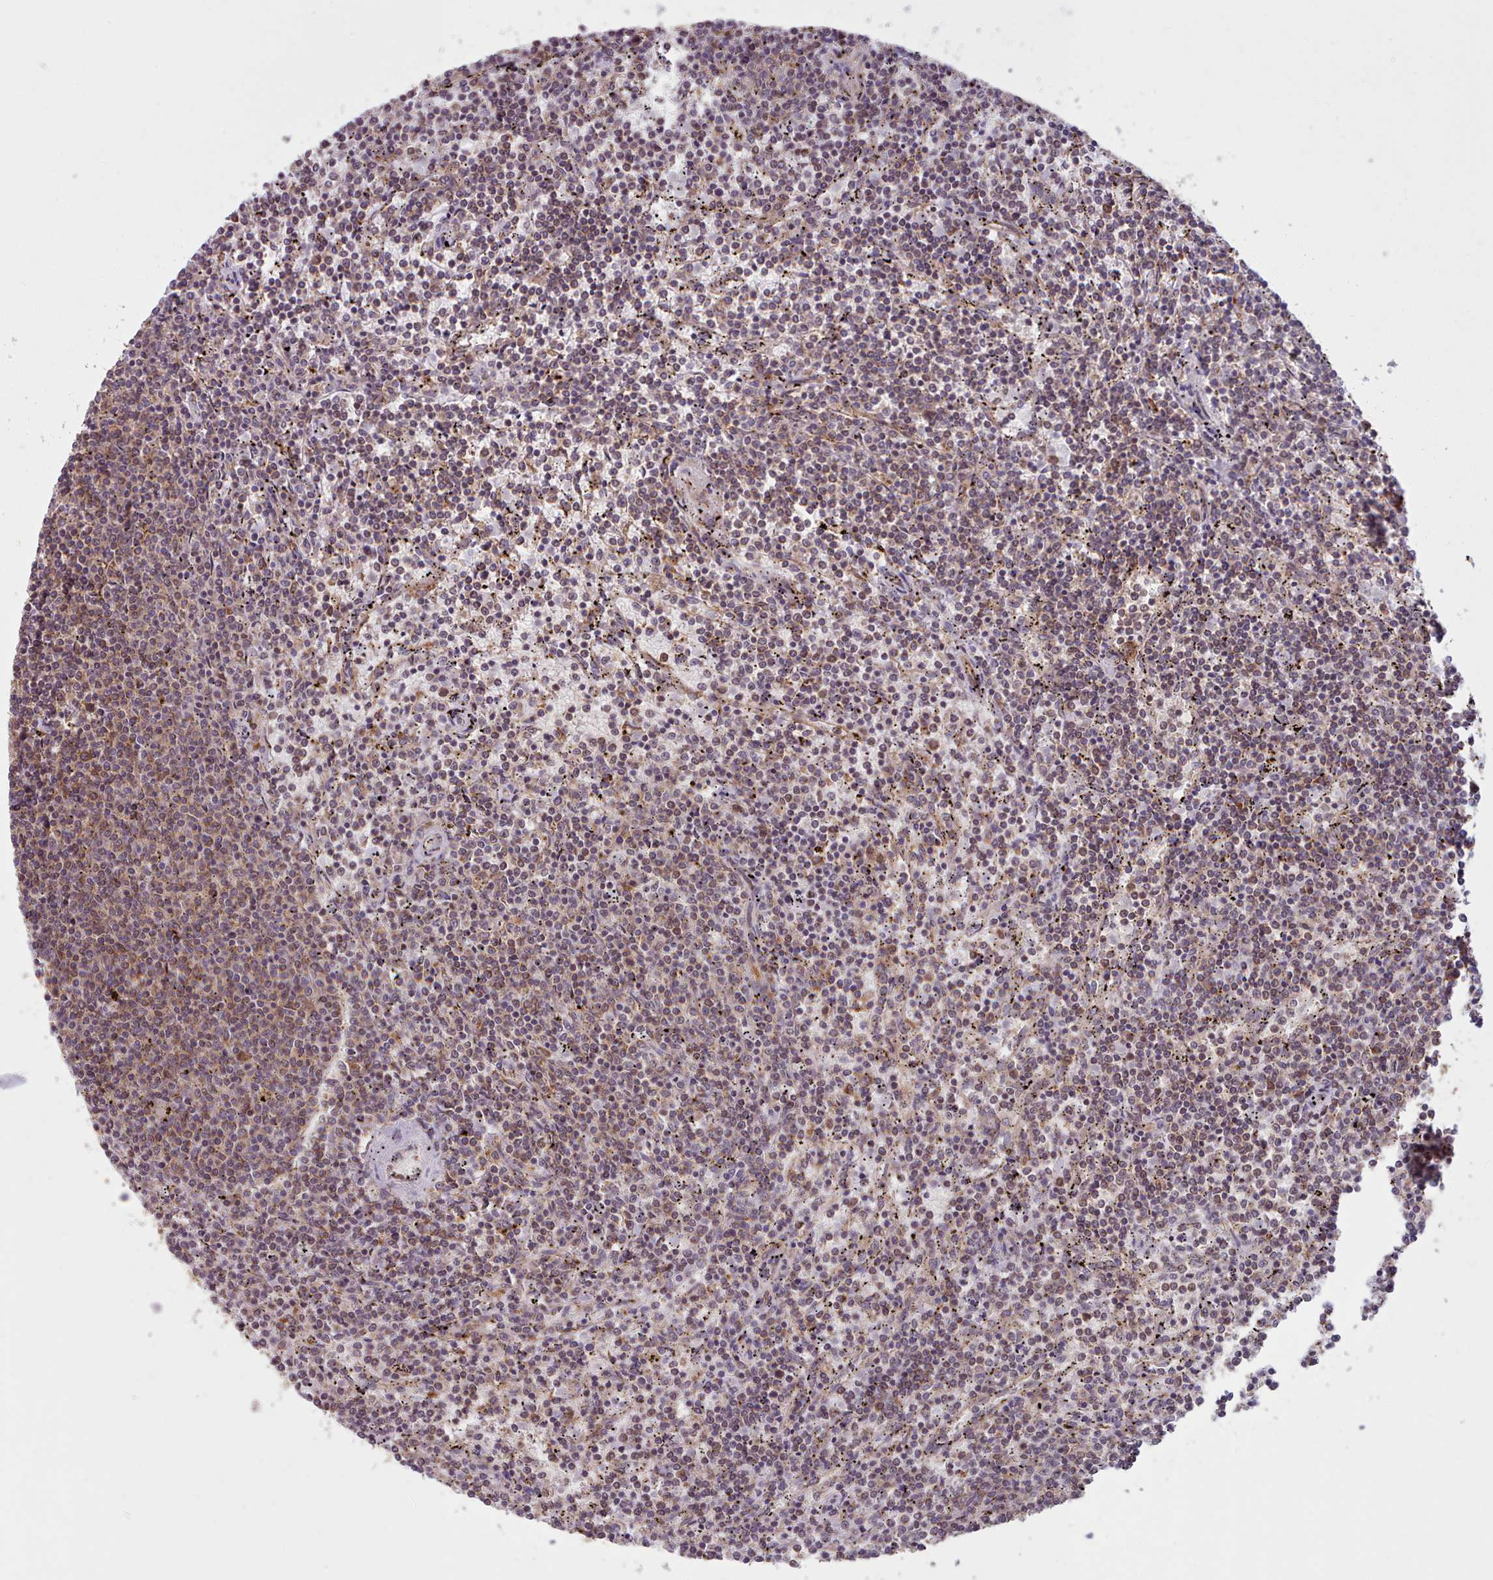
{"staining": {"intensity": "moderate", "quantity": ">75%", "location": "cytoplasmic/membranous"}, "tissue": "lymphoma", "cell_type": "Tumor cells", "image_type": "cancer", "snomed": [{"axis": "morphology", "description": "Malignant lymphoma, non-Hodgkin's type, Low grade"}, {"axis": "topography", "description": "Spleen"}], "caption": "Human lymphoma stained with a brown dye demonstrates moderate cytoplasmic/membranous positive staining in approximately >75% of tumor cells.", "gene": "CRYBG1", "patient": {"sex": "female", "age": 50}}